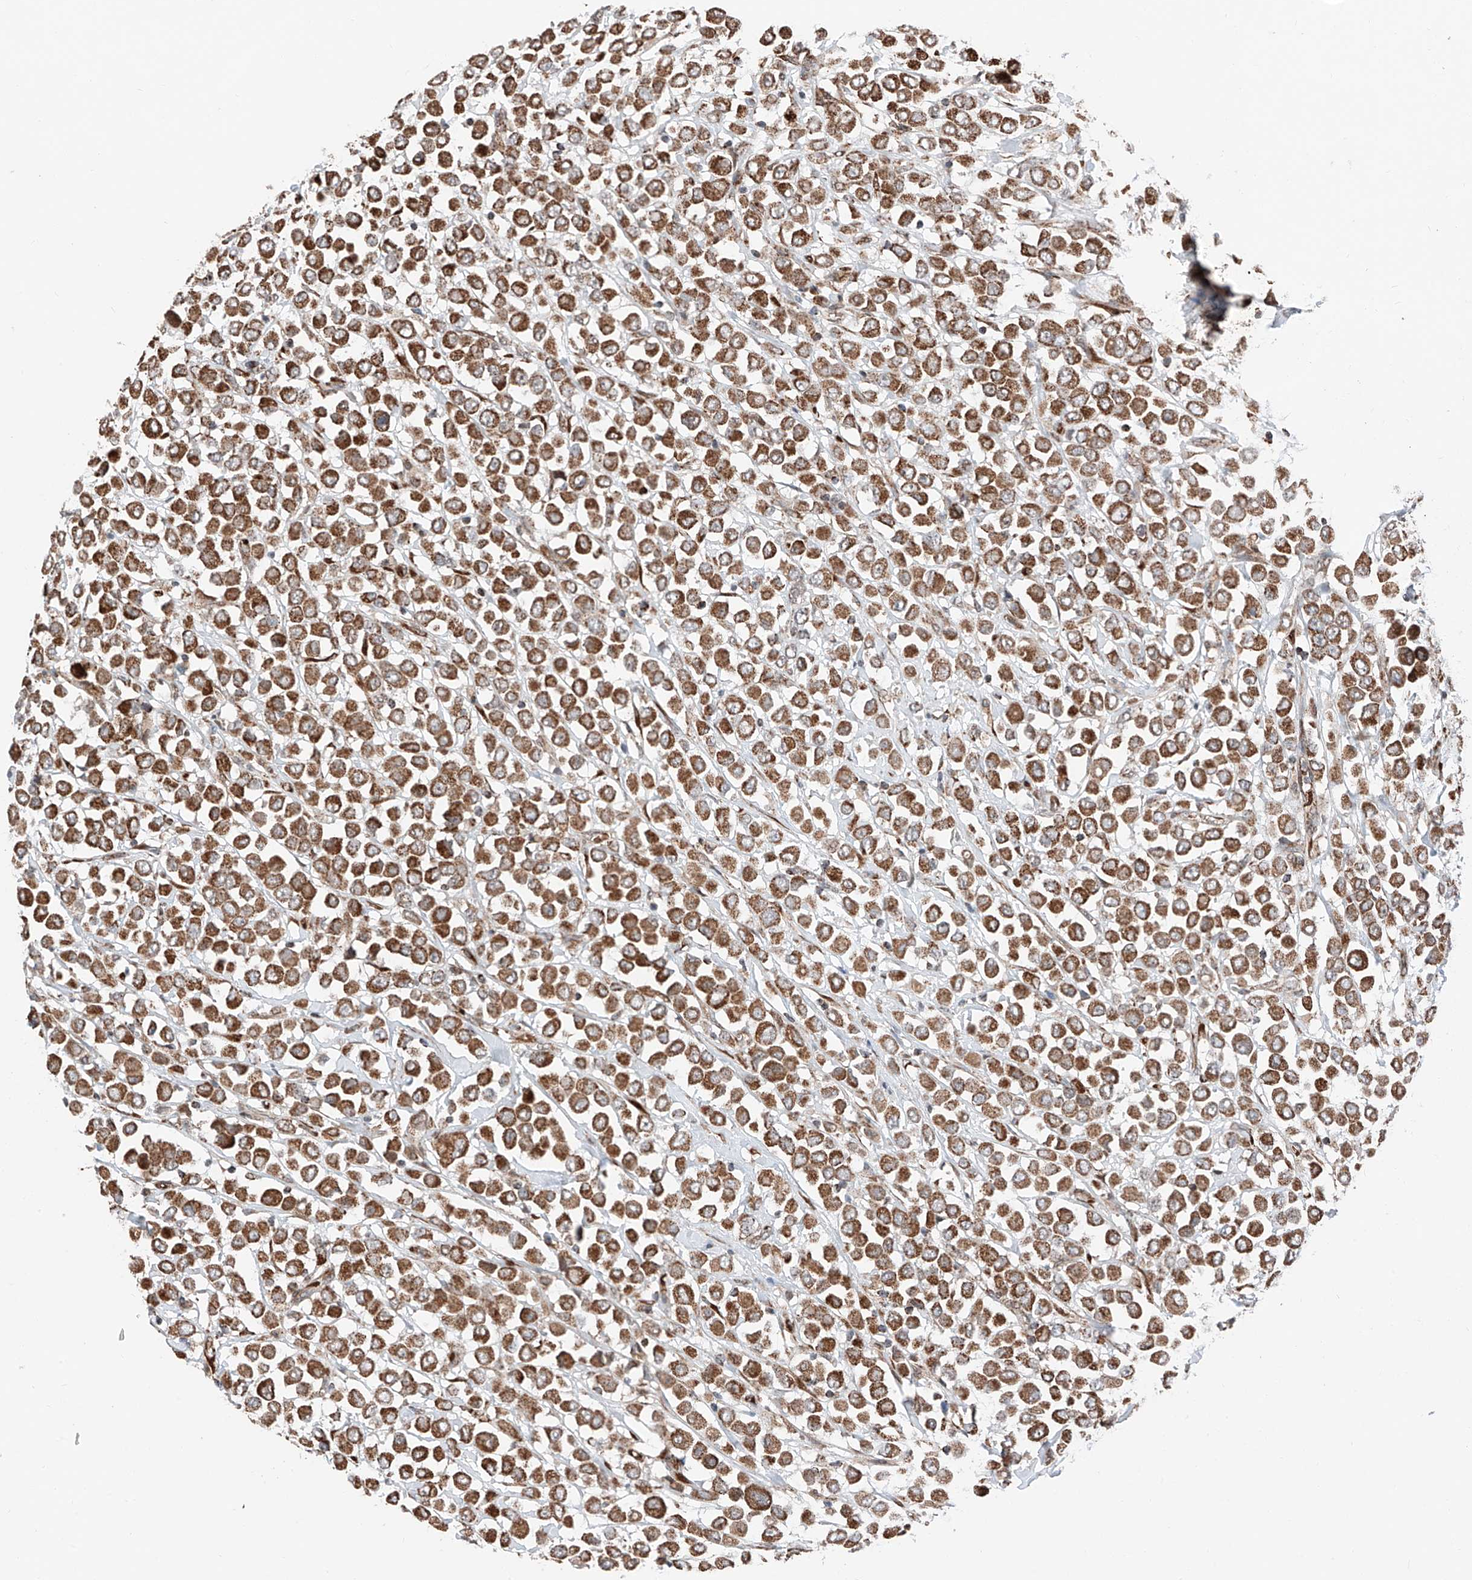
{"staining": {"intensity": "strong", "quantity": ">75%", "location": "cytoplasmic/membranous"}, "tissue": "breast cancer", "cell_type": "Tumor cells", "image_type": "cancer", "snomed": [{"axis": "morphology", "description": "Duct carcinoma"}, {"axis": "topography", "description": "Breast"}], "caption": "Invasive ductal carcinoma (breast) was stained to show a protein in brown. There is high levels of strong cytoplasmic/membranous staining in about >75% of tumor cells.", "gene": "ZSCAN29", "patient": {"sex": "female", "age": 61}}